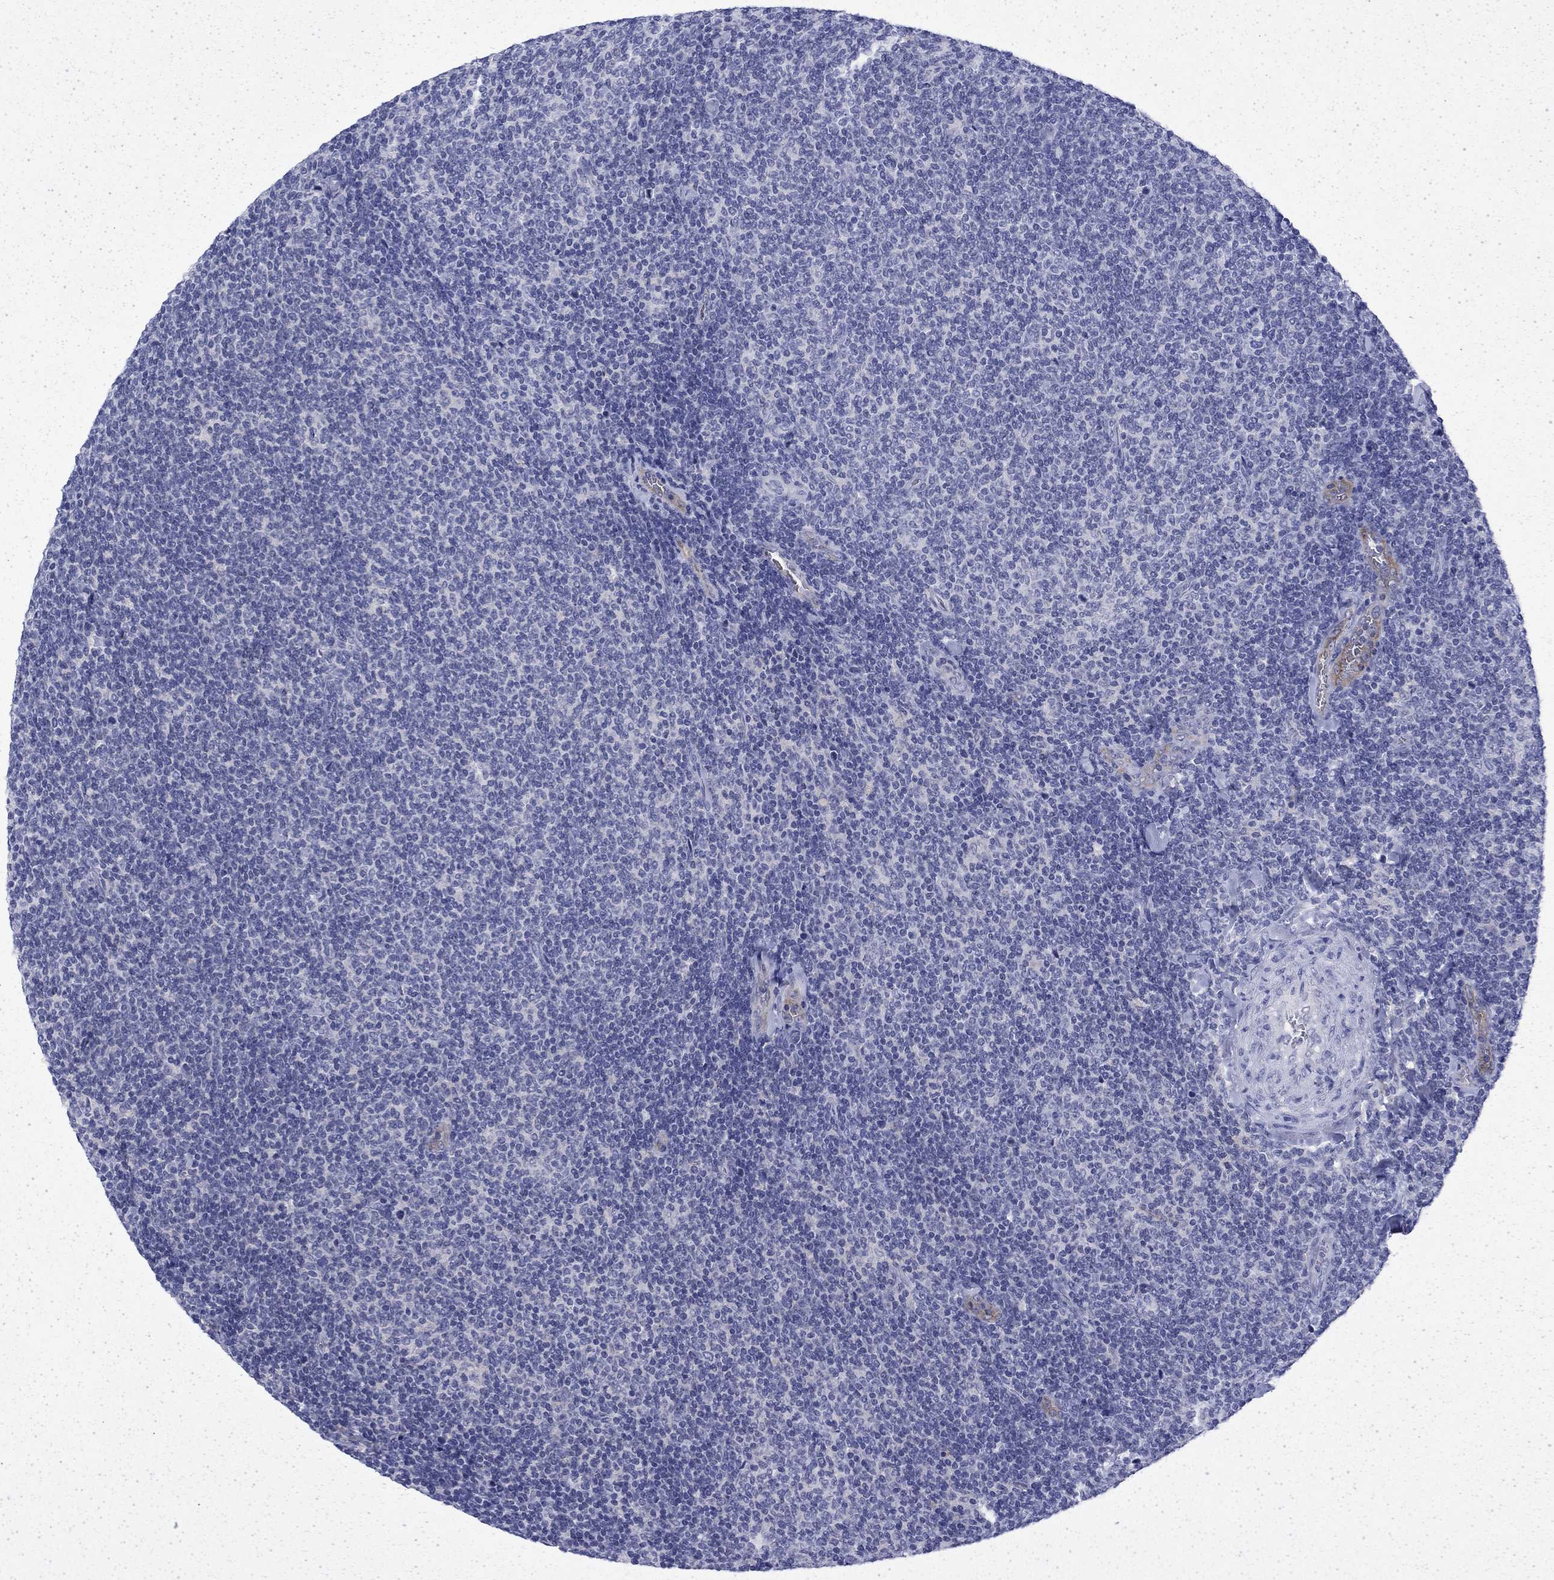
{"staining": {"intensity": "negative", "quantity": "none", "location": "none"}, "tissue": "lymphoma", "cell_type": "Tumor cells", "image_type": "cancer", "snomed": [{"axis": "morphology", "description": "Malignant lymphoma, non-Hodgkin's type, Low grade"}, {"axis": "topography", "description": "Lymph node"}], "caption": "Immunohistochemical staining of human malignant lymphoma, non-Hodgkin's type (low-grade) displays no significant expression in tumor cells.", "gene": "ENPP6", "patient": {"sex": "male", "age": 52}}